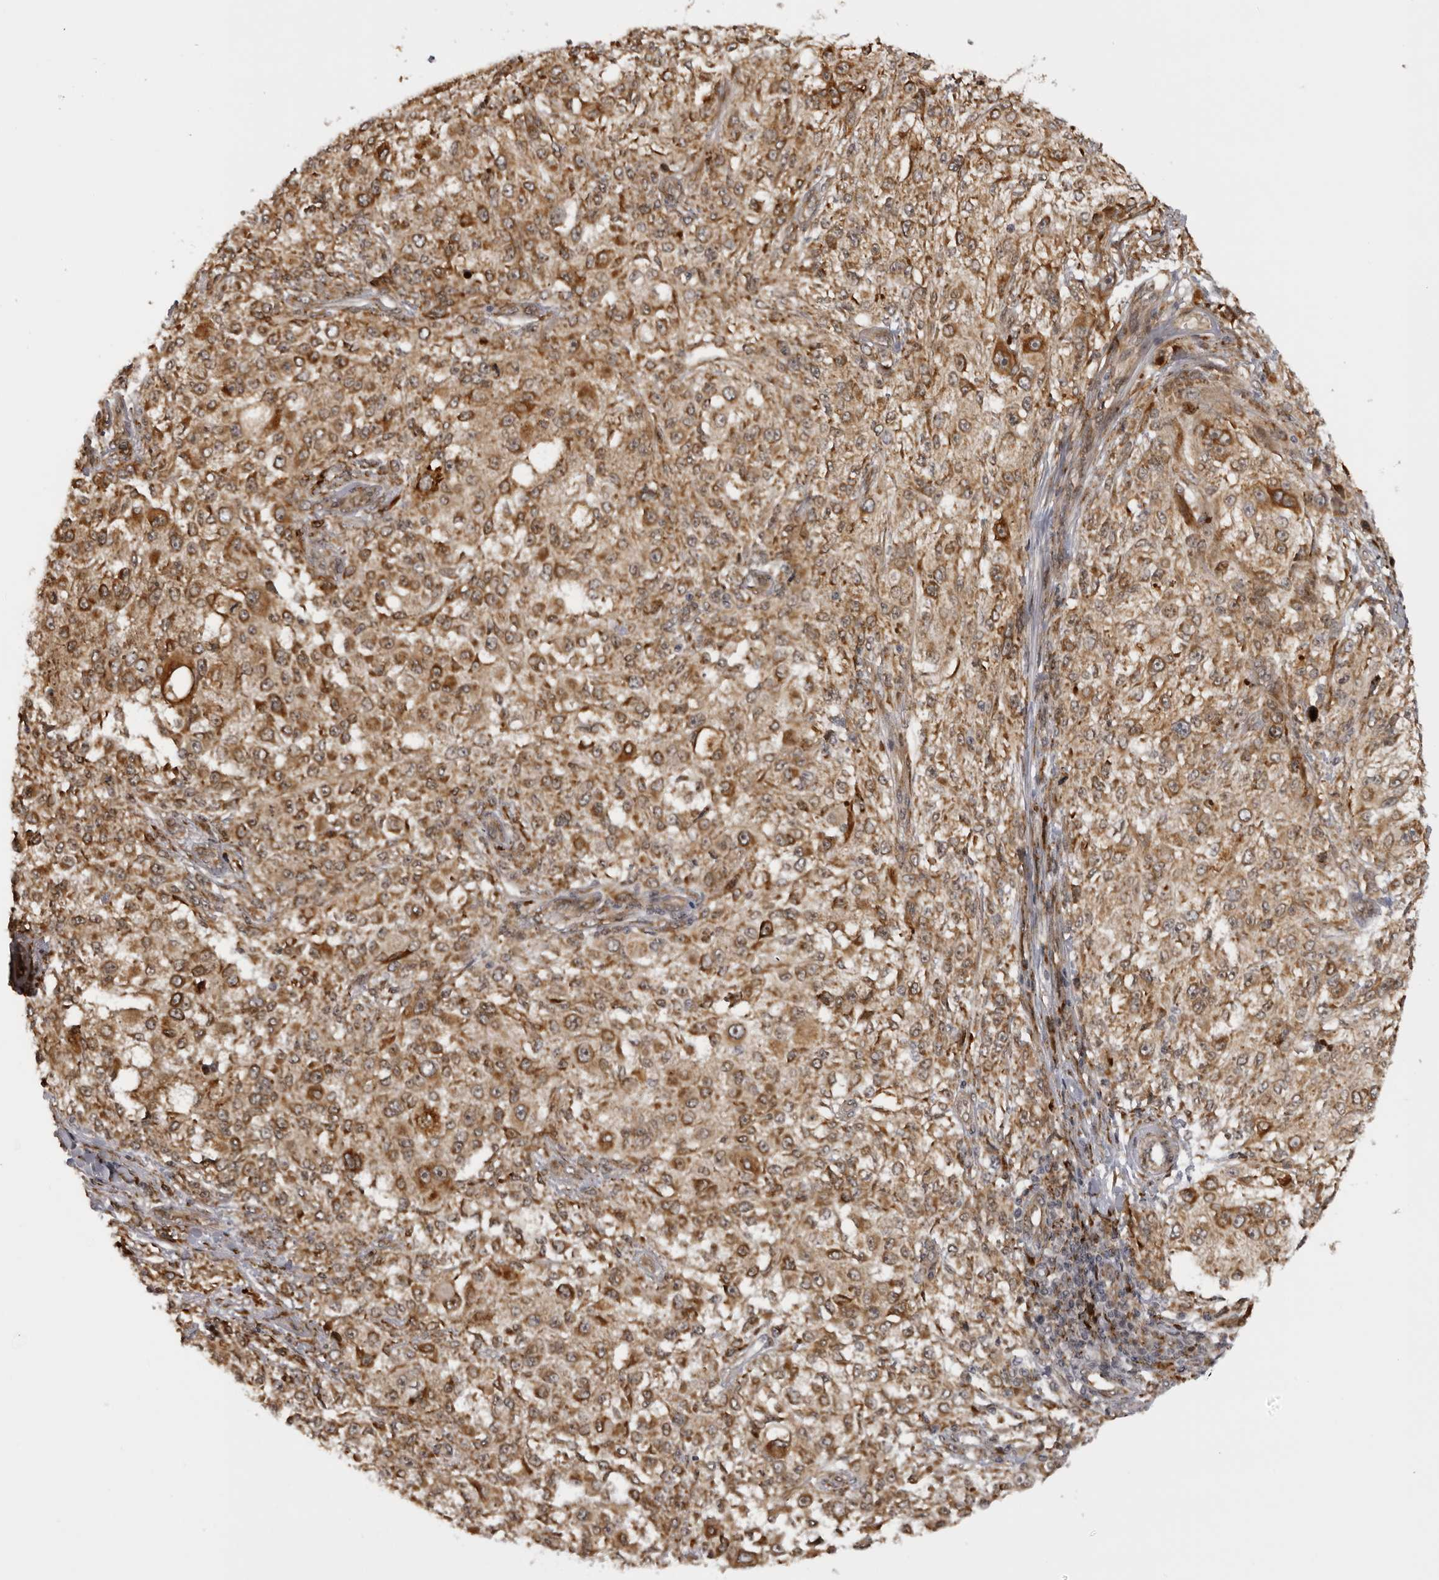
{"staining": {"intensity": "moderate", "quantity": ">75%", "location": "cytoplasmic/membranous"}, "tissue": "melanoma", "cell_type": "Tumor cells", "image_type": "cancer", "snomed": [{"axis": "morphology", "description": "Necrosis, NOS"}, {"axis": "morphology", "description": "Malignant melanoma, NOS"}, {"axis": "topography", "description": "Skin"}], "caption": "There is medium levels of moderate cytoplasmic/membranous expression in tumor cells of malignant melanoma, as demonstrated by immunohistochemical staining (brown color).", "gene": "DNAH14", "patient": {"sex": "female", "age": 87}}